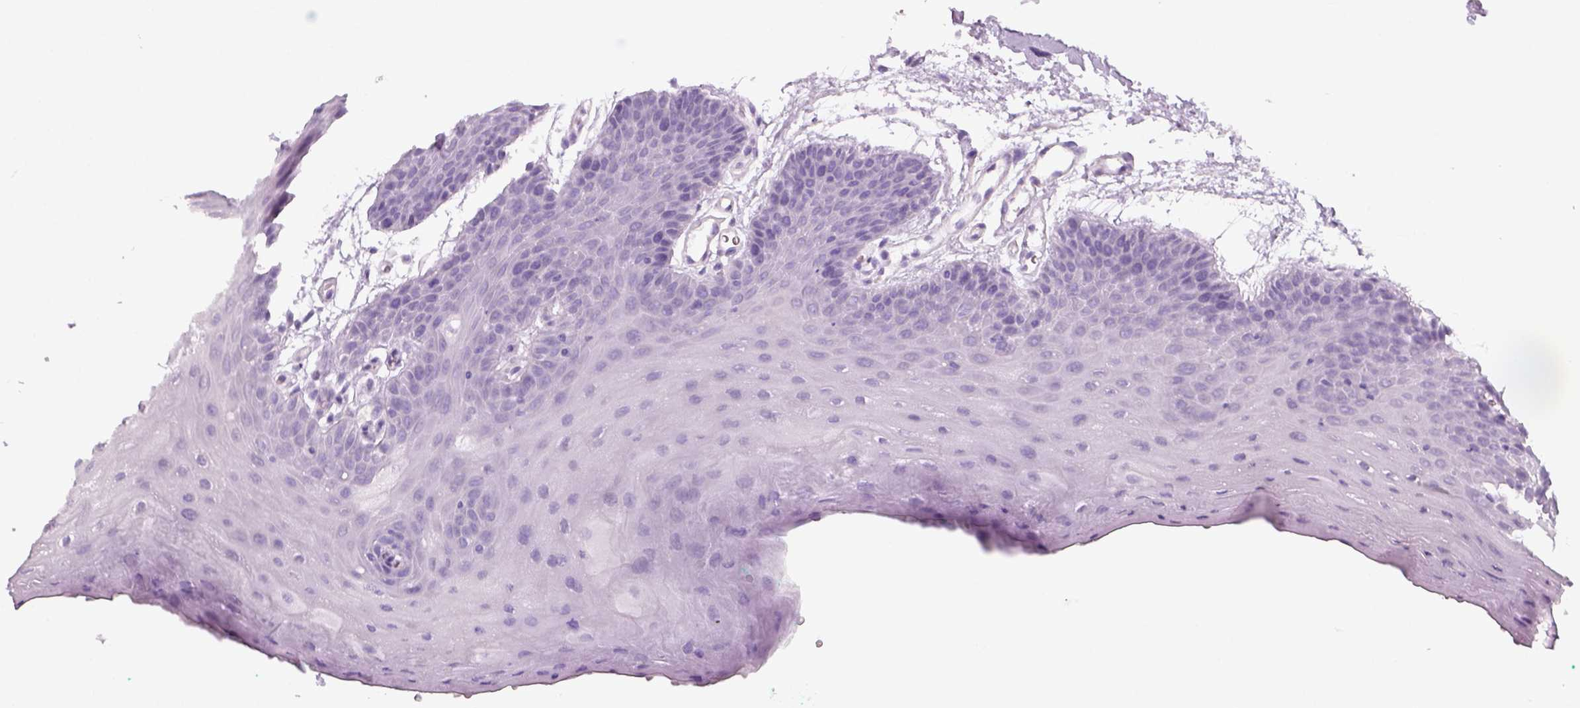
{"staining": {"intensity": "negative", "quantity": "none", "location": "none"}, "tissue": "oral mucosa", "cell_type": "Squamous epithelial cells", "image_type": "normal", "snomed": [{"axis": "morphology", "description": "Normal tissue, NOS"}, {"axis": "morphology", "description": "Squamous cell carcinoma, NOS"}, {"axis": "topography", "description": "Oral tissue"}, {"axis": "topography", "description": "Head-Neck"}], "caption": "Immunohistochemistry histopathology image of benign oral mucosa: human oral mucosa stained with DAB displays no significant protein expression in squamous epithelial cells. (Immunohistochemistry, brightfield microscopy, high magnification).", "gene": "KRT25", "patient": {"sex": "female", "age": 50}}